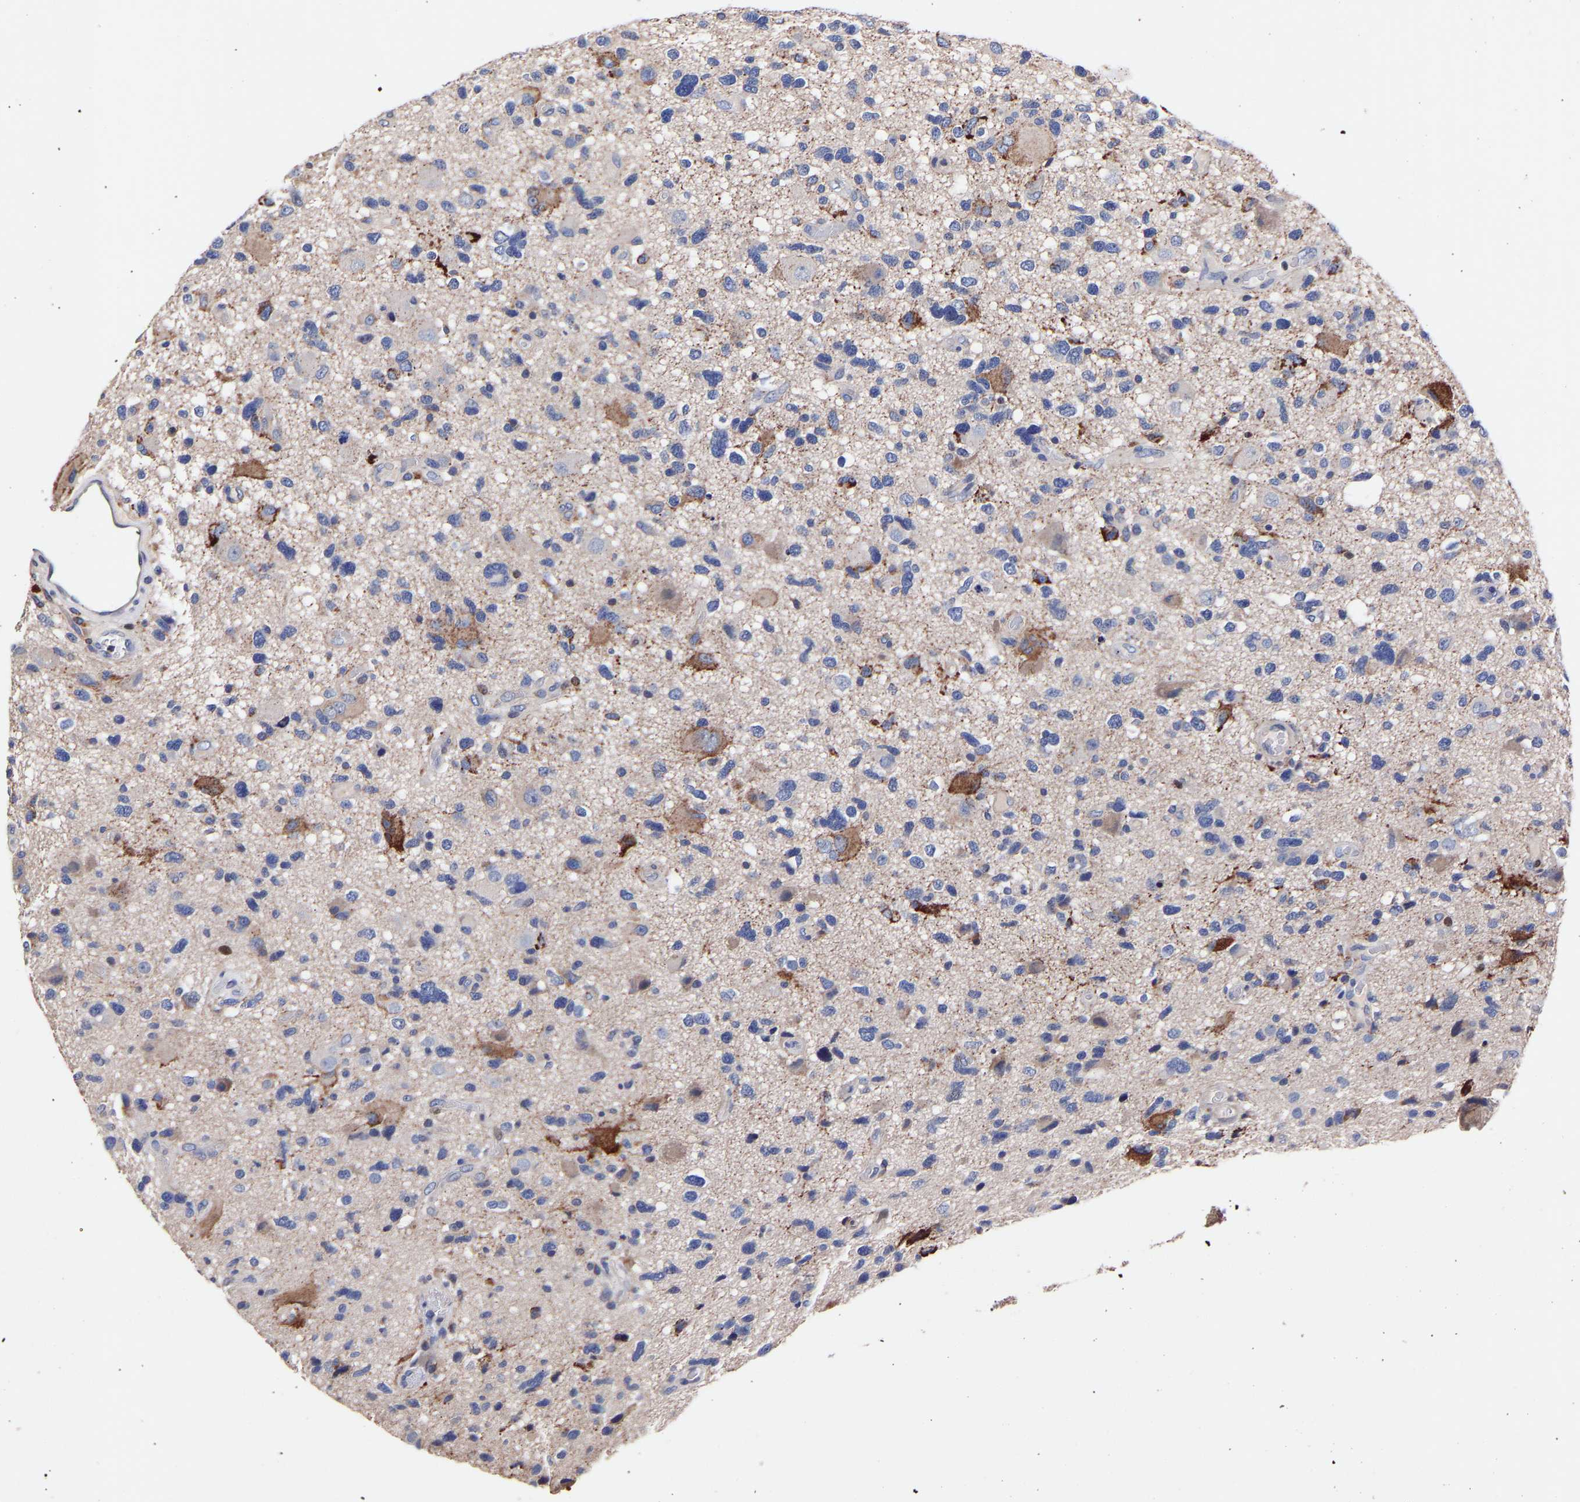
{"staining": {"intensity": "moderate", "quantity": "<25%", "location": "cytoplasmic/membranous"}, "tissue": "glioma", "cell_type": "Tumor cells", "image_type": "cancer", "snomed": [{"axis": "morphology", "description": "Glioma, malignant, High grade"}, {"axis": "topography", "description": "Brain"}], "caption": "A photomicrograph showing moderate cytoplasmic/membranous positivity in about <25% of tumor cells in glioma, as visualized by brown immunohistochemical staining.", "gene": "SEM1", "patient": {"sex": "male", "age": 33}}